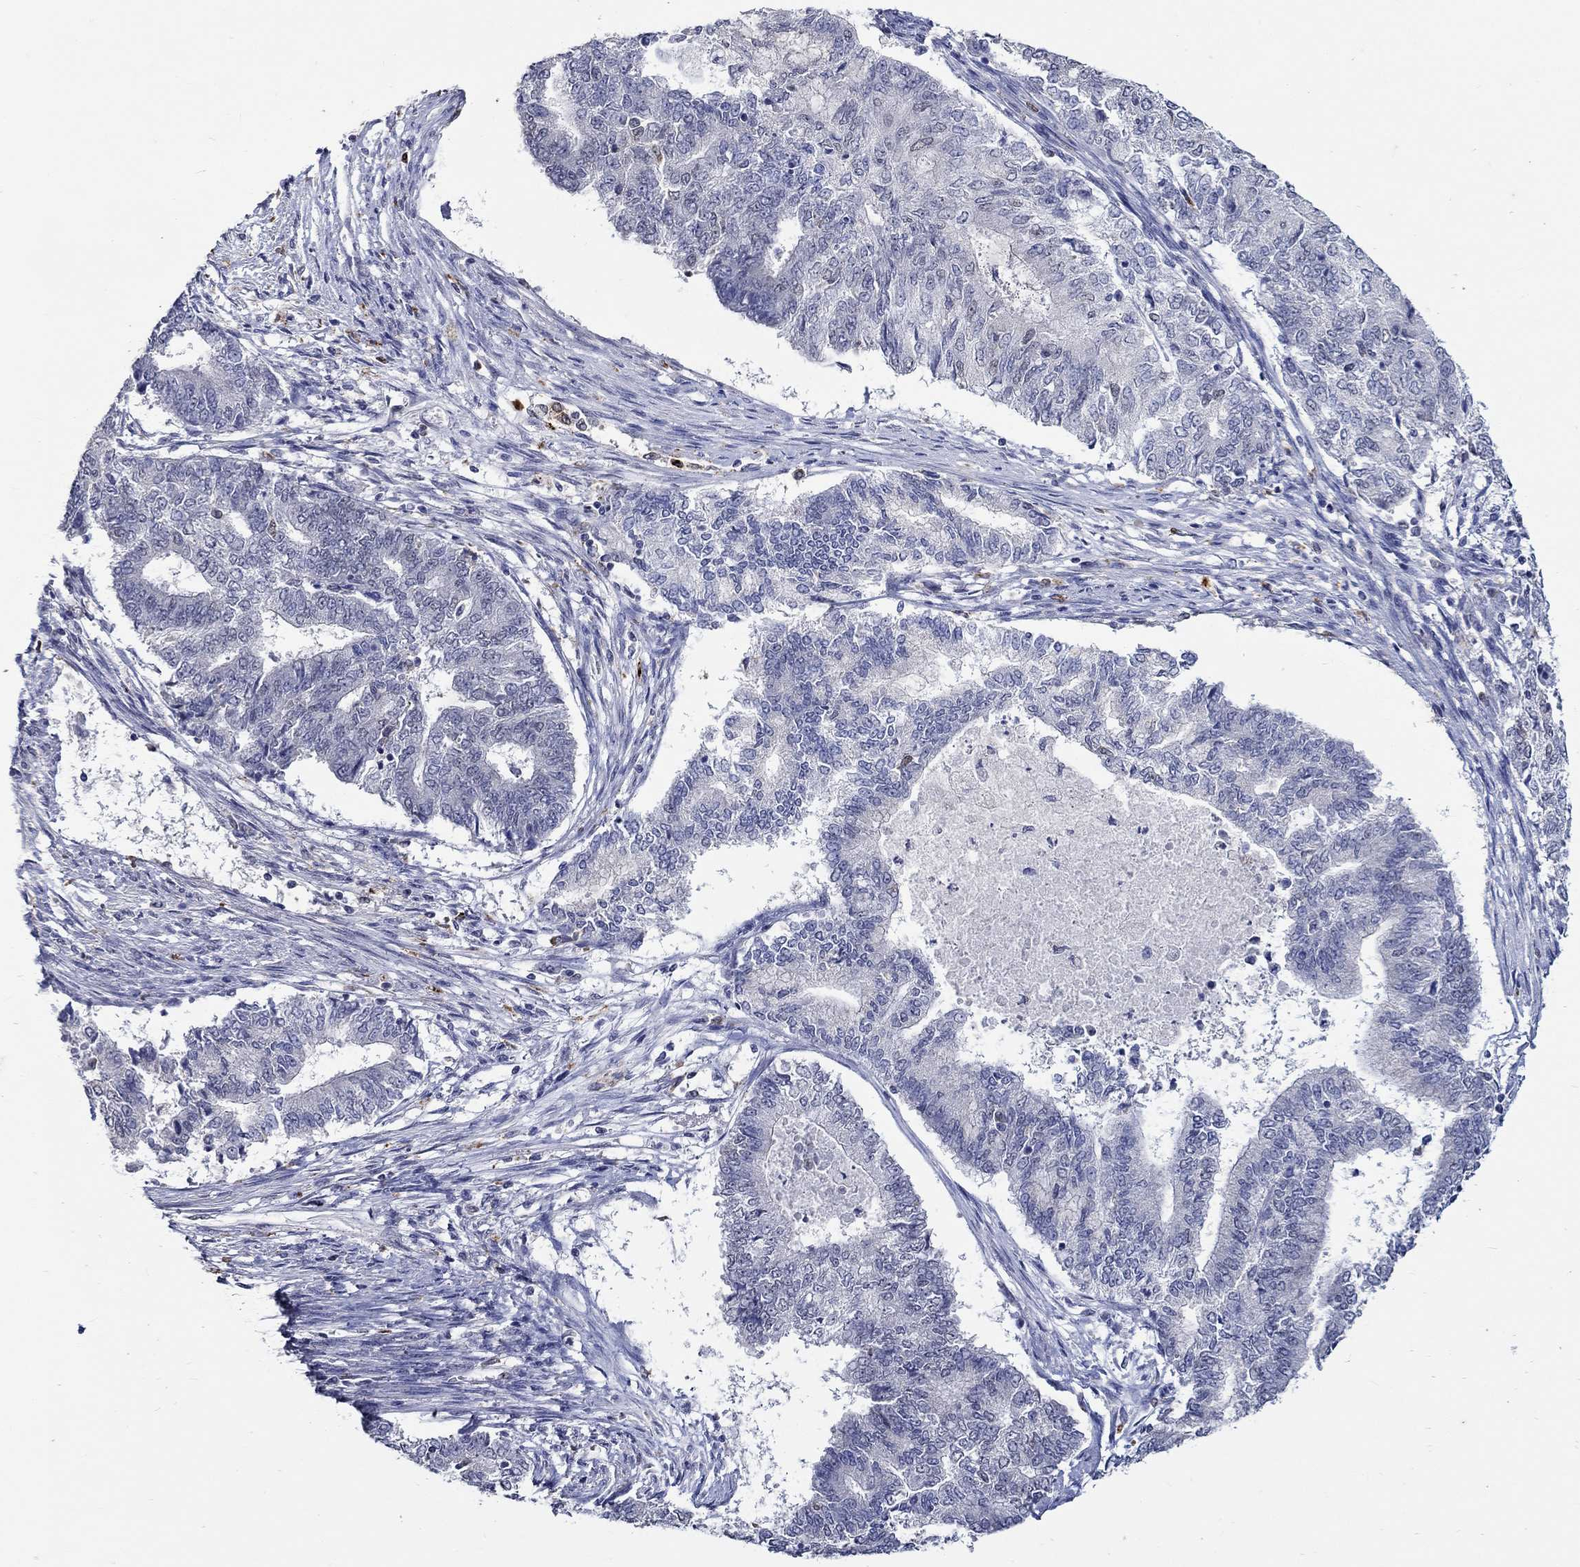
{"staining": {"intensity": "negative", "quantity": "none", "location": "none"}, "tissue": "endometrial cancer", "cell_type": "Tumor cells", "image_type": "cancer", "snomed": [{"axis": "morphology", "description": "Adenocarcinoma, NOS"}, {"axis": "topography", "description": "Endometrium"}], "caption": "Immunohistochemistry of human endometrial adenocarcinoma exhibits no expression in tumor cells.", "gene": "GATA2", "patient": {"sex": "female", "age": 65}}